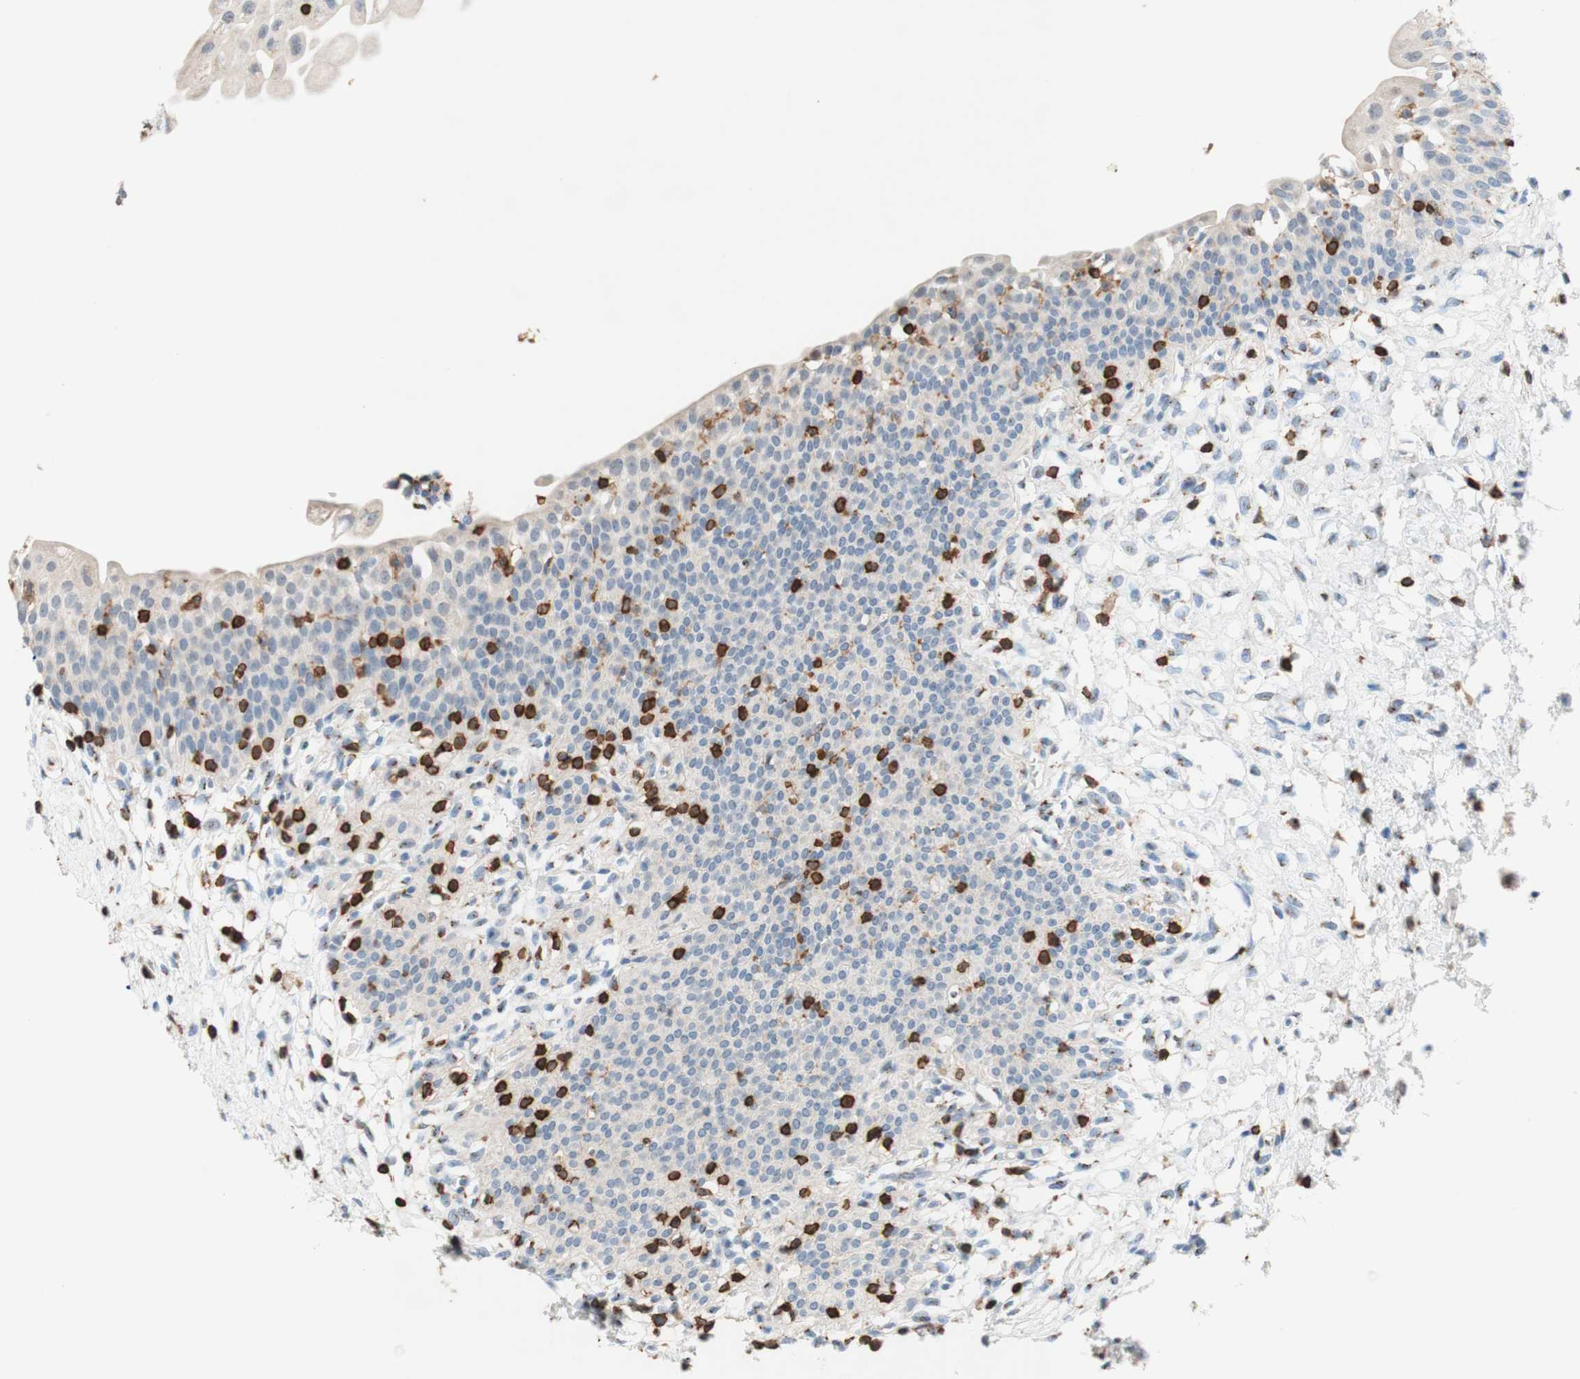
{"staining": {"intensity": "negative", "quantity": "none", "location": "none"}, "tissue": "urinary bladder", "cell_type": "Urothelial cells", "image_type": "normal", "snomed": [{"axis": "morphology", "description": "Normal tissue, NOS"}, {"axis": "topography", "description": "Urinary bladder"}], "caption": "Urinary bladder stained for a protein using immunohistochemistry shows no positivity urothelial cells.", "gene": "SPINK6", "patient": {"sex": "male", "age": 55}}